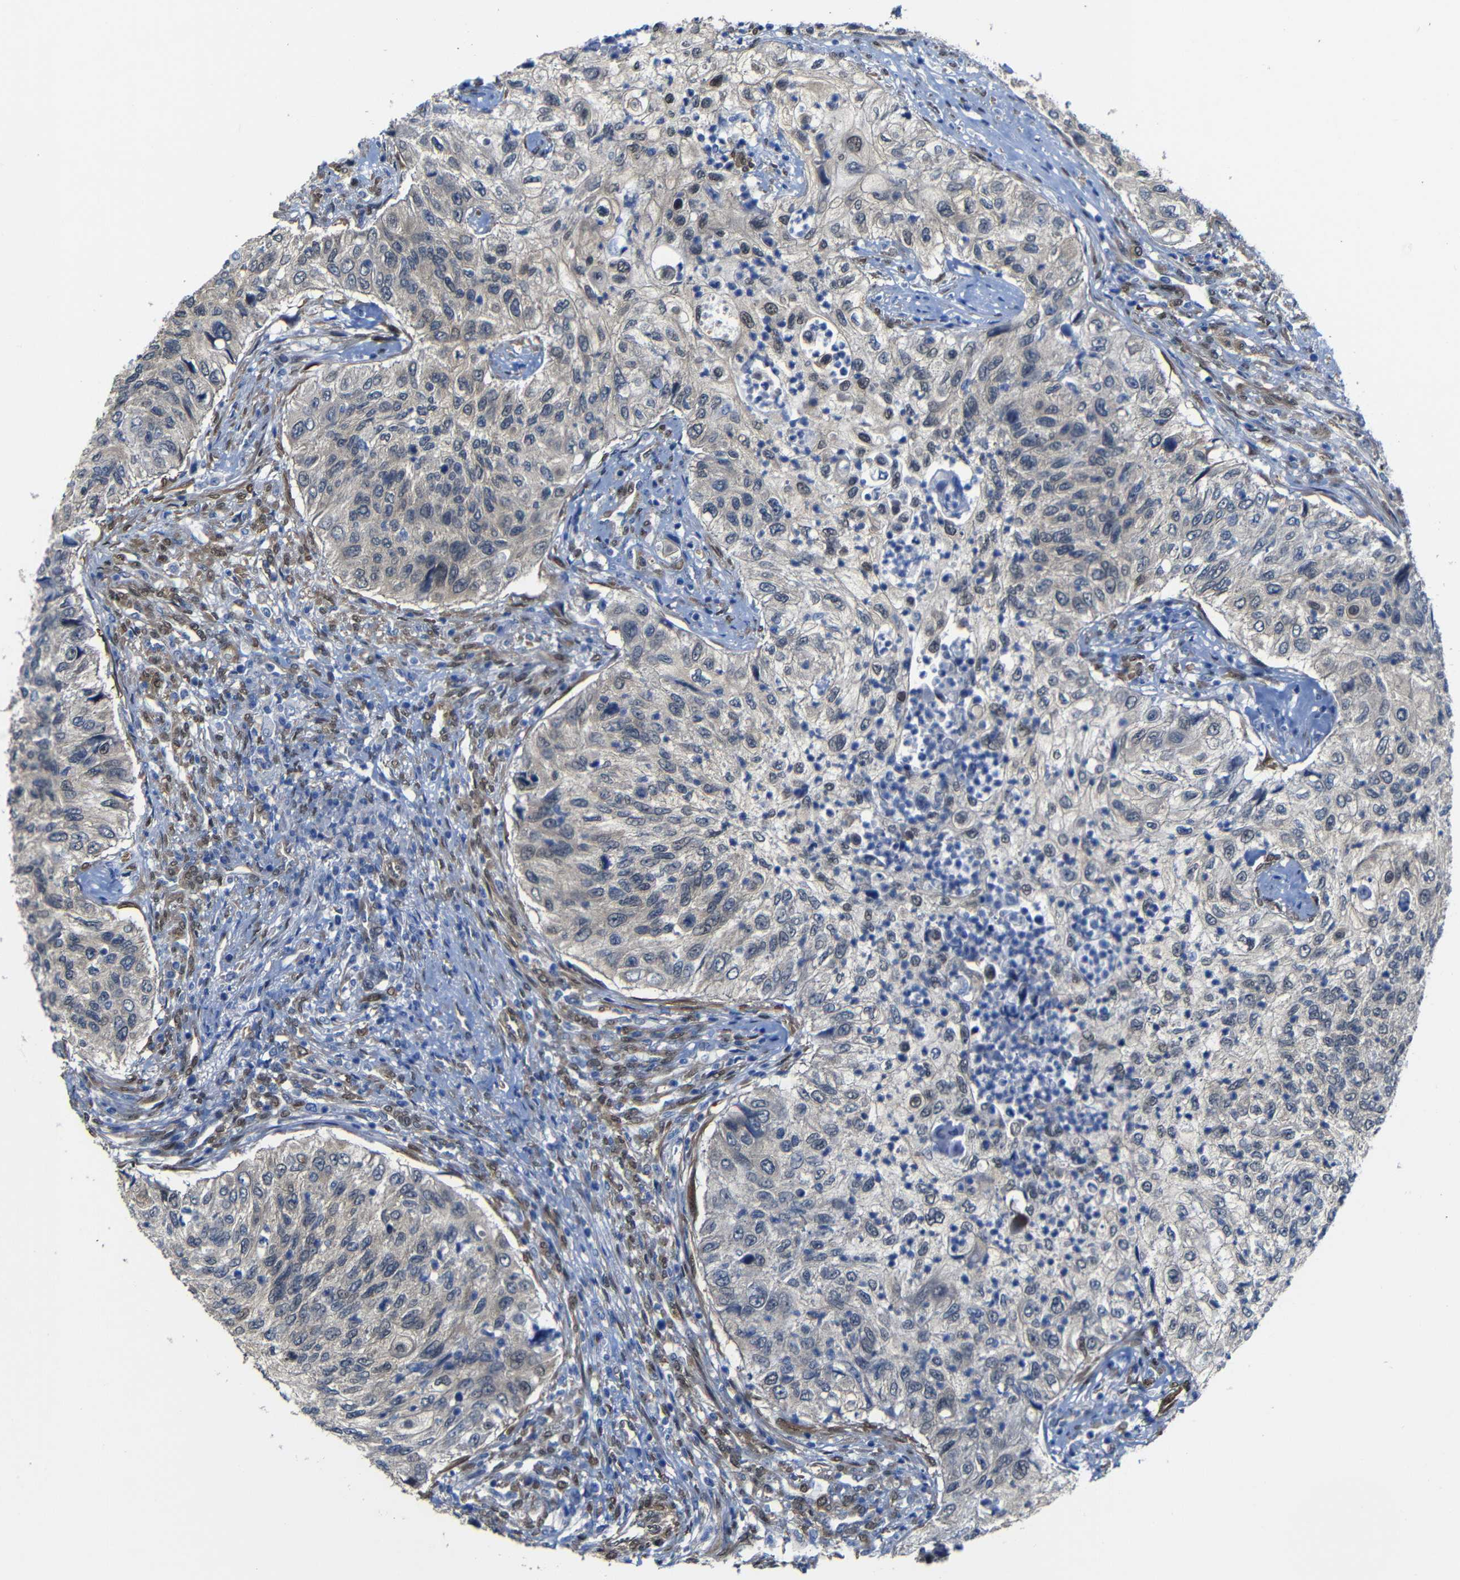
{"staining": {"intensity": "weak", "quantity": "<25%", "location": "nuclear"}, "tissue": "urothelial cancer", "cell_type": "Tumor cells", "image_type": "cancer", "snomed": [{"axis": "morphology", "description": "Urothelial carcinoma, High grade"}, {"axis": "topography", "description": "Urinary bladder"}], "caption": "Urothelial carcinoma (high-grade) was stained to show a protein in brown. There is no significant positivity in tumor cells.", "gene": "YAP1", "patient": {"sex": "female", "age": 60}}